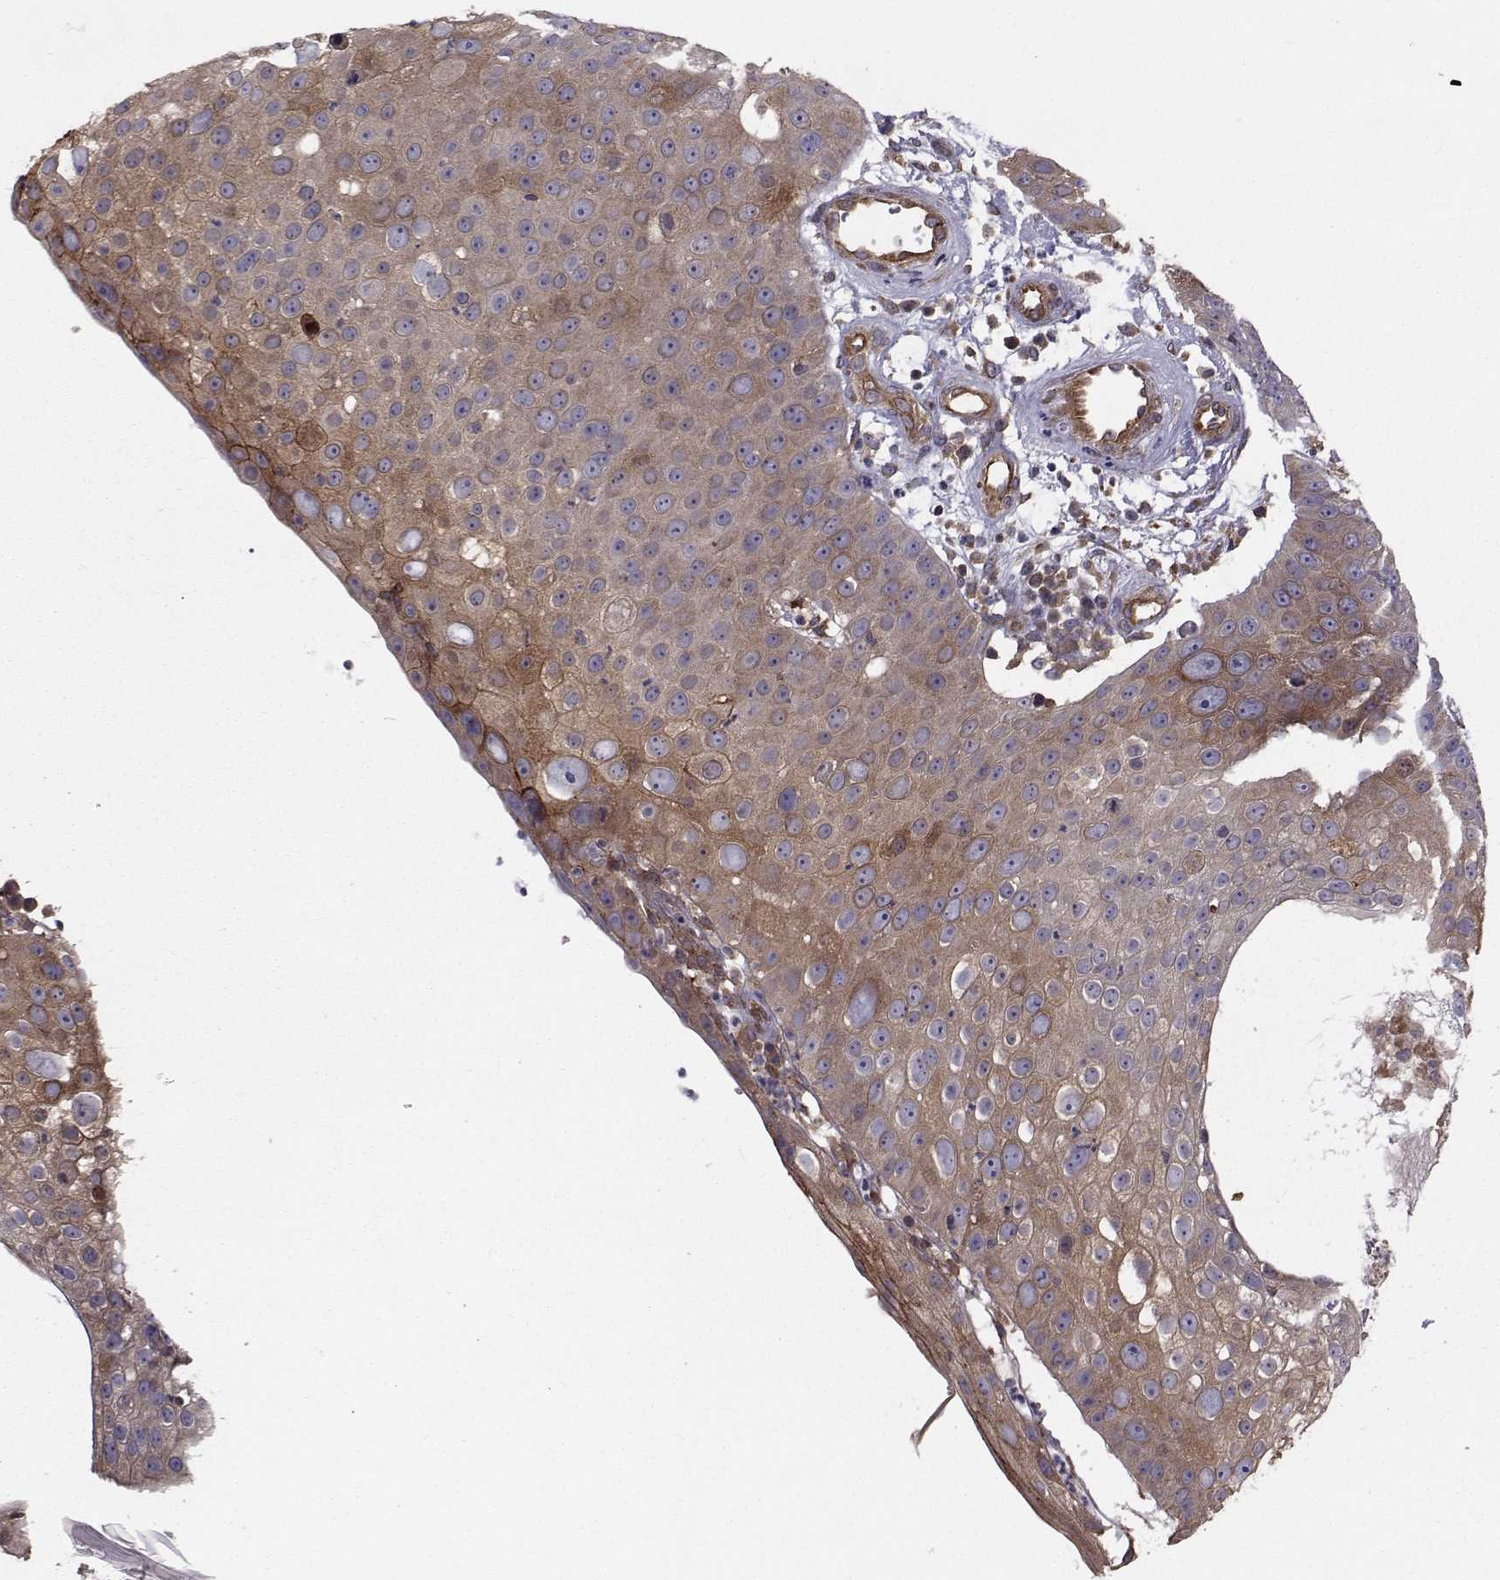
{"staining": {"intensity": "moderate", "quantity": "25%-75%", "location": "cytoplasmic/membranous"}, "tissue": "skin cancer", "cell_type": "Tumor cells", "image_type": "cancer", "snomed": [{"axis": "morphology", "description": "Squamous cell carcinoma, NOS"}, {"axis": "topography", "description": "Skin"}], "caption": "IHC photomicrograph of neoplastic tissue: skin cancer stained using immunohistochemistry (IHC) reveals medium levels of moderate protein expression localized specifically in the cytoplasmic/membranous of tumor cells, appearing as a cytoplasmic/membranous brown color.", "gene": "TRIP10", "patient": {"sex": "male", "age": 71}}